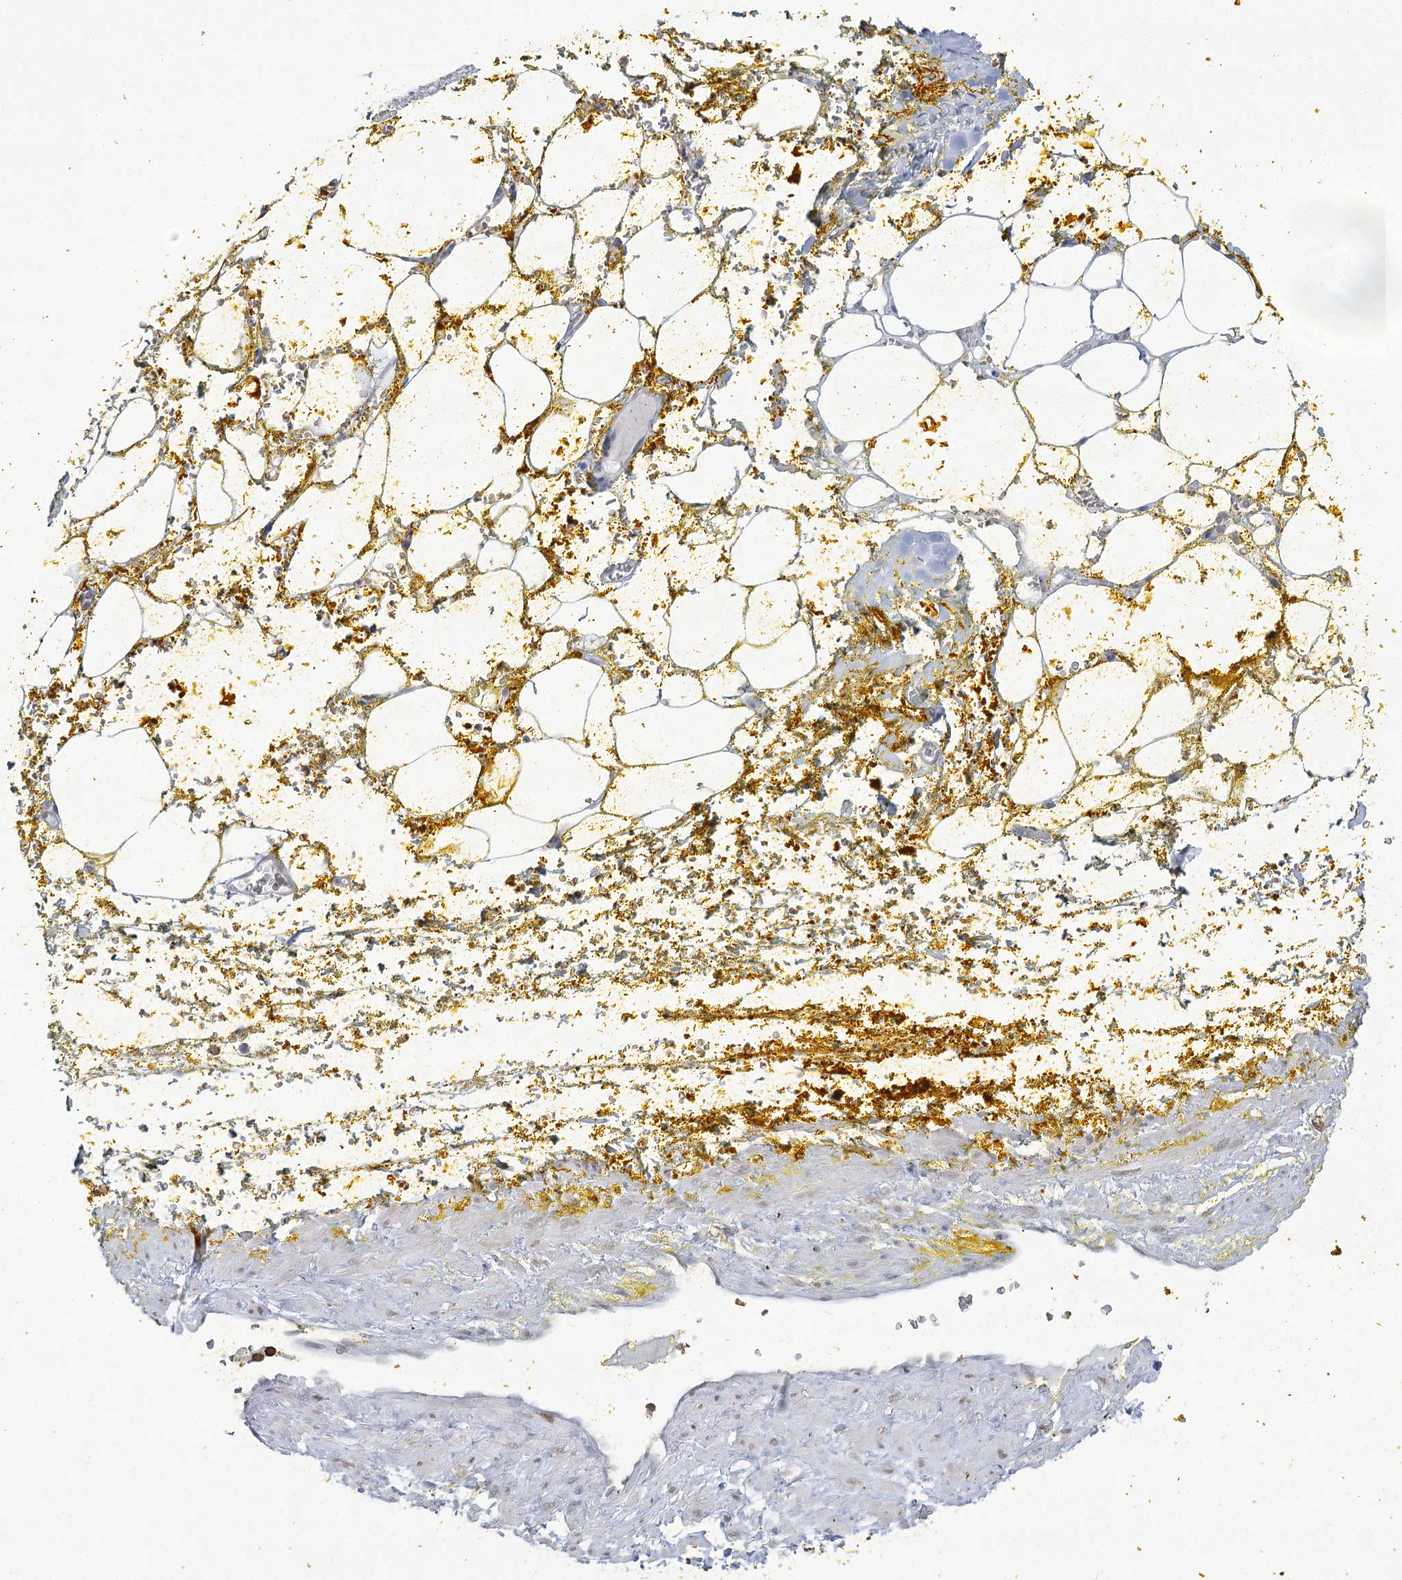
{"staining": {"intensity": "negative", "quantity": "none", "location": "none"}, "tissue": "adipose tissue", "cell_type": "Adipocytes", "image_type": "normal", "snomed": [{"axis": "morphology", "description": "Normal tissue, NOS"}, {"axis": "morphology", "description": "Adenocarcinoma, Low grade"}, {"axis": "topography", "description": "Prostate"}, {"axis": "topography", "description": "Peripheral nerve tissue"}], "caption": "The micrograph reveals no significant staining in adipocytes of adipose tissue.", "gene": "C11orf1", "patient": {"sex": "male", "age": 63}}